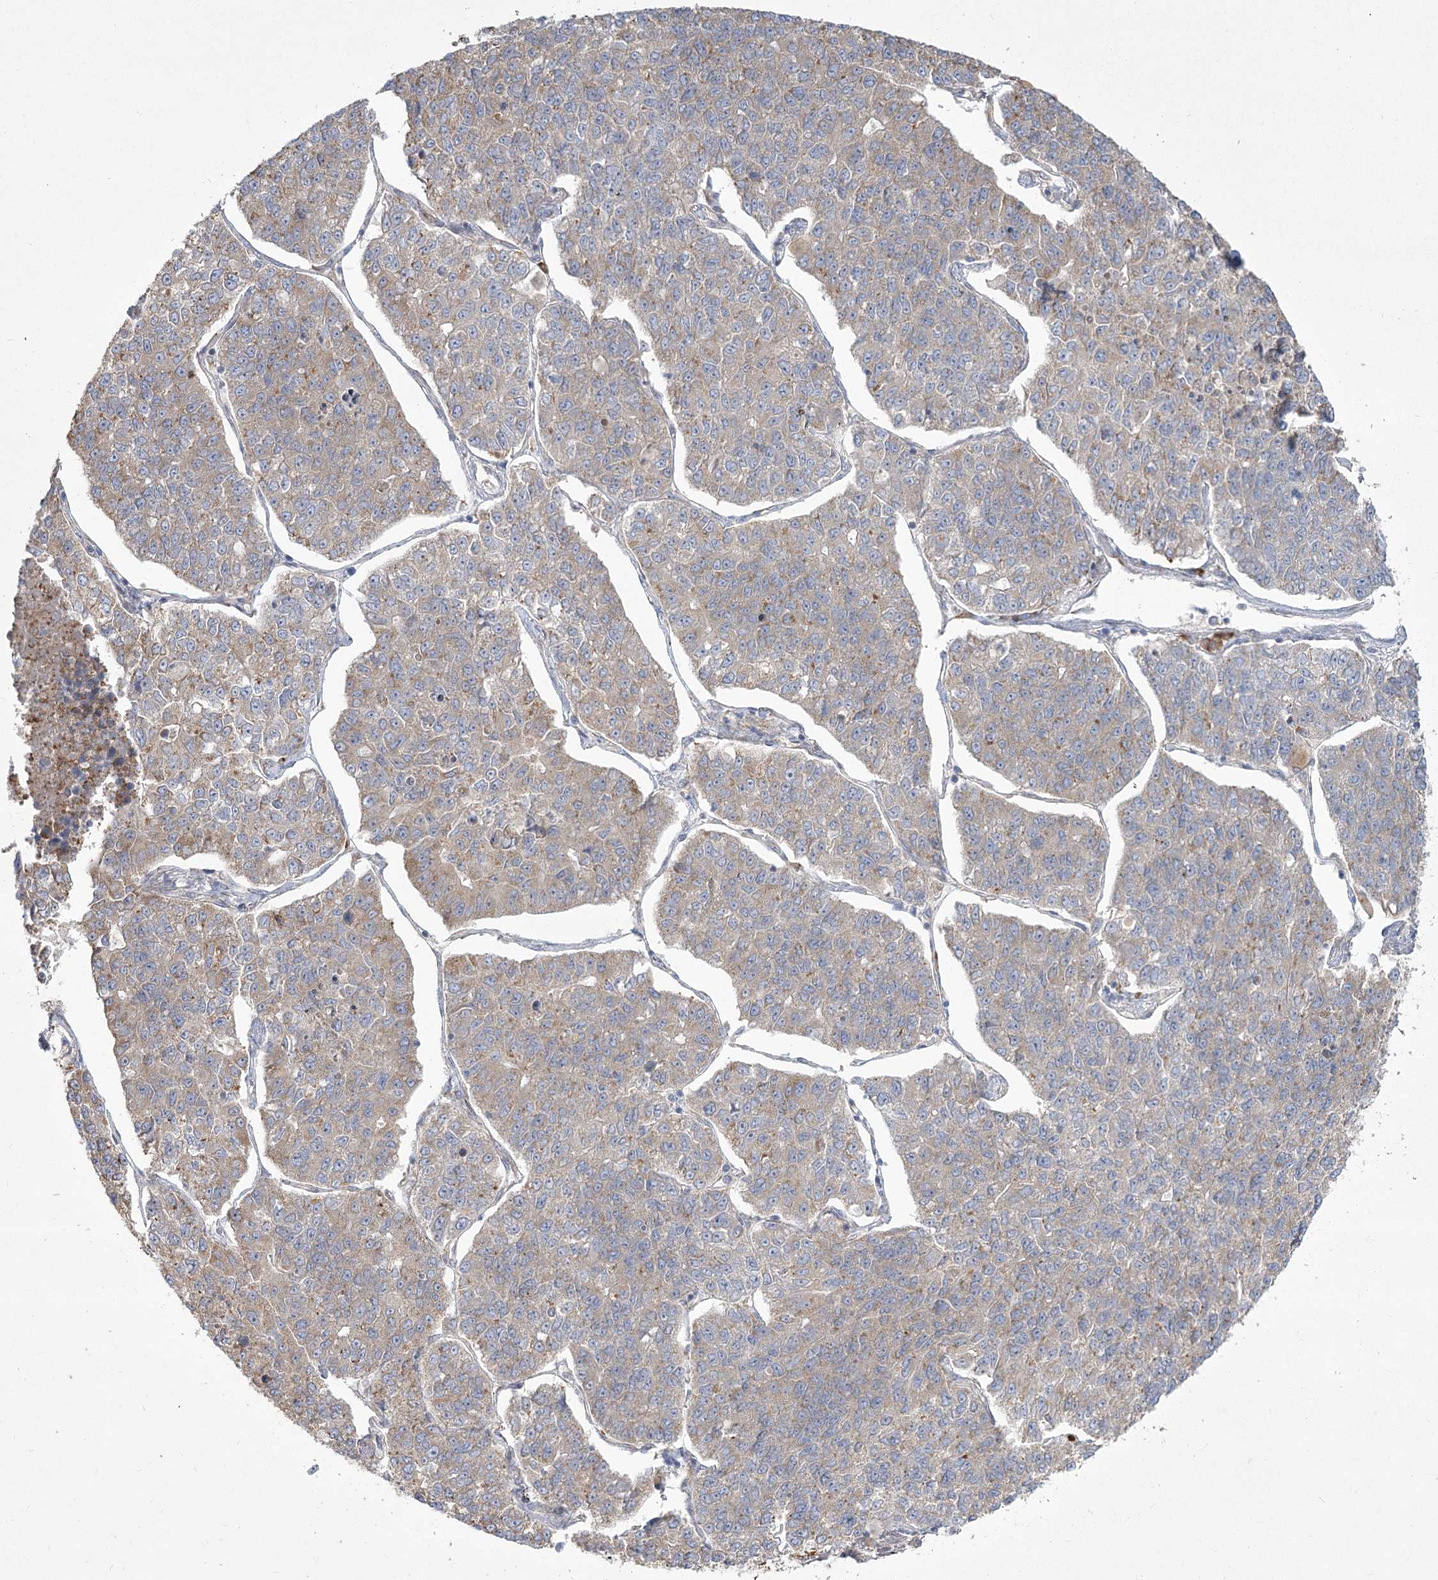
{"staining": {"intensity": "weak", "quantity": "<25%", "location": "cytoplasmic/membranous"}, "tissue": "lung cancer", "cell_type": "Tumor cells", "image_type": "cancer", "snomed": [{"axis": "morphology", "description": "Adenocarcinoma, NOS"}, {"axis": "topography", "description": "Lung"}], "caption": "Protein analysis of adenocarcinoma (lung) shows no significant expression in tumor cells. (Stains: DAB immunohistochemistry with hematoxylin counter stain, Microscopy: brightfield microscopy at high magnification).", "gene": "CAMTA1", "patient": {"sex": "male", "age": 49}}